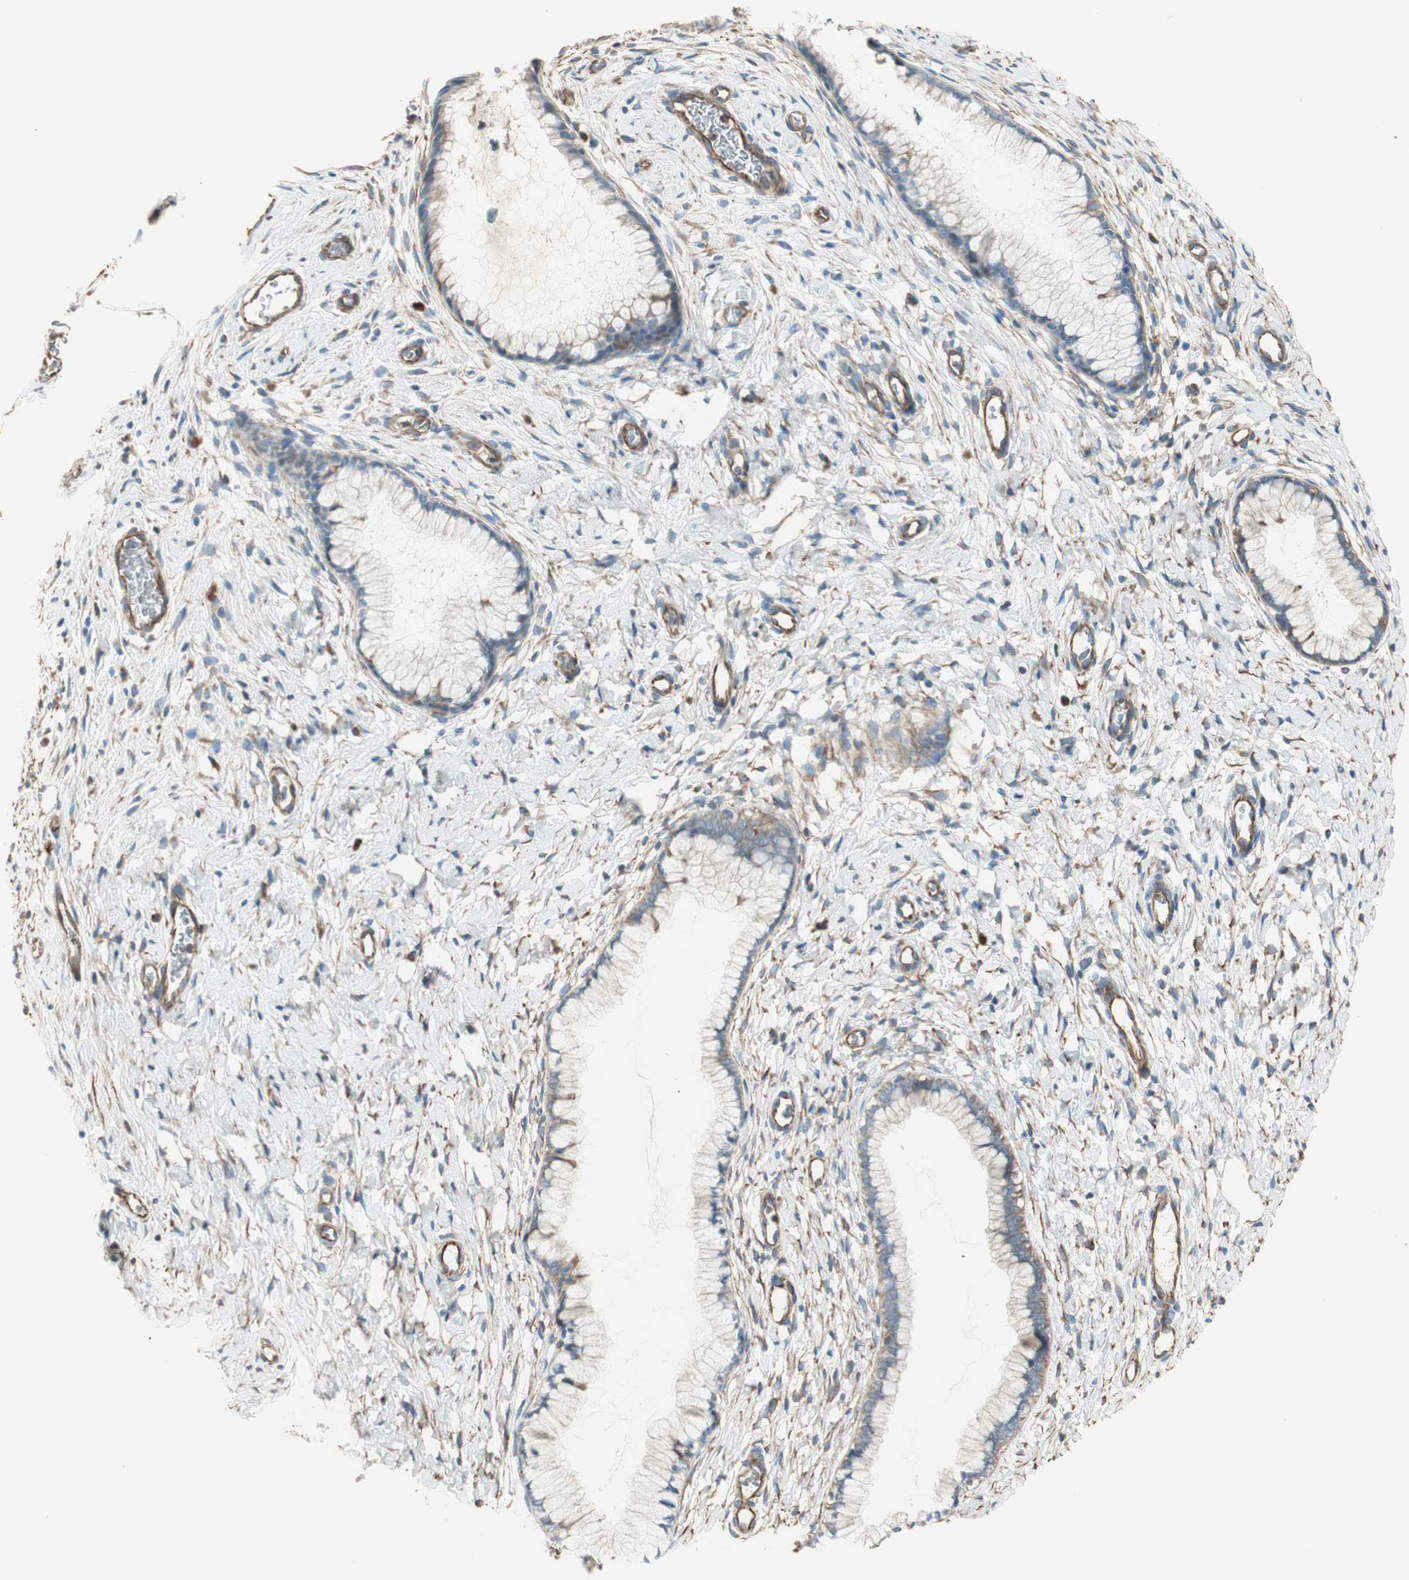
{"staining": {"intensity": "weak", "quantity": "25%-75%", "location": "cytoplasmic/membranous"}, "tissue": "cervix", "cell_type": "Glandular cells", "image_type": "normal", "snomed": [{"axis": "morphology", "description": "Normal tissue, NOS"}, {"axis": "topography", "description": "Cervix"}], "caption": "Immunohistochemical staining of benign human cervix exhibits 25%-75% levels of weak cytoplasmic/membranous protein positivity in approximately 25%-75% of glandular cells. Nuclei are stained in blue.", "gene": "SRCIN1", "patient": {"sex": "female", "age": 65}}